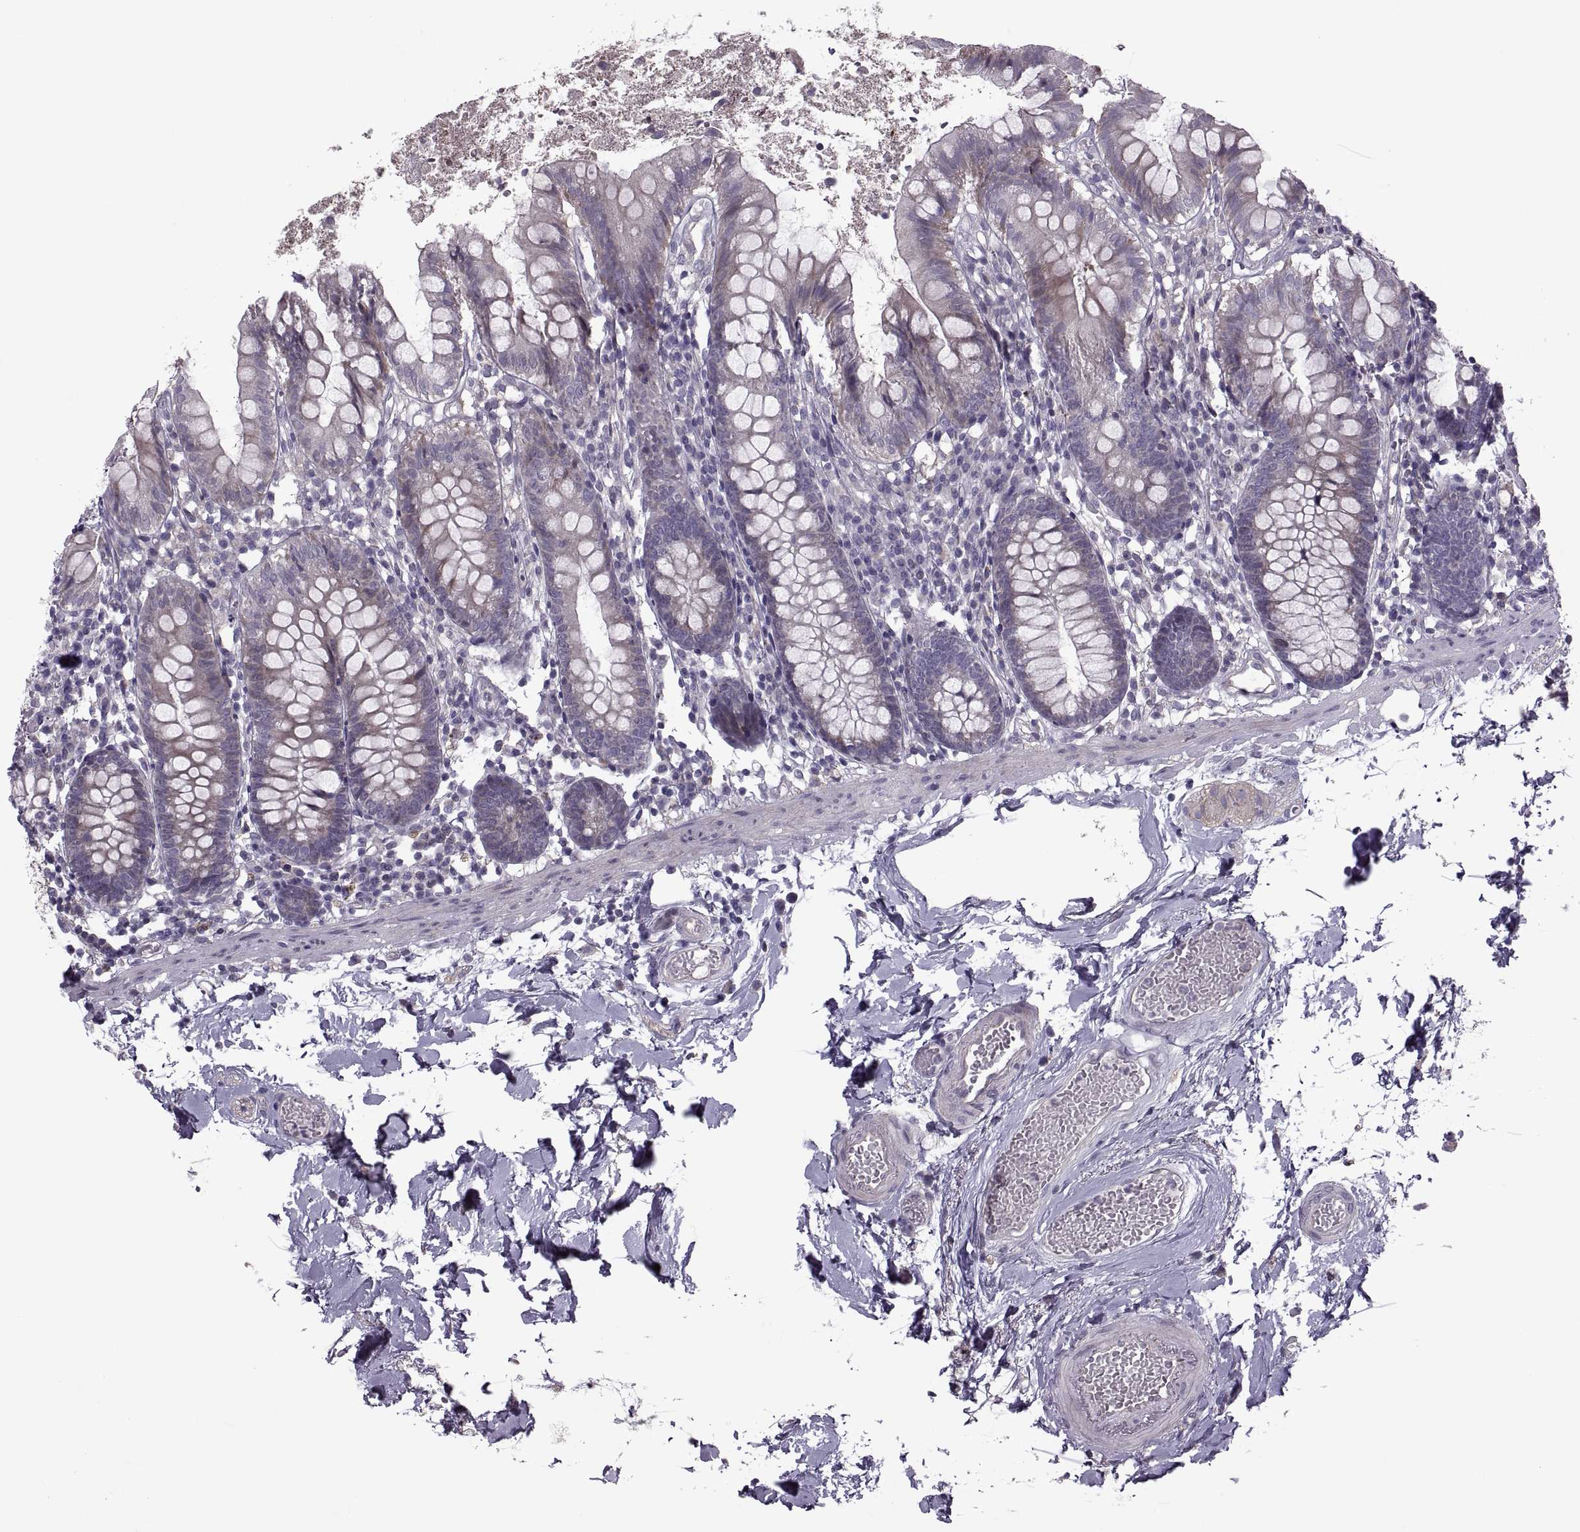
{"staining": {"intensity": "negative", "quantity": "none", "location": "none"}, "tissue": "small intestine", "cell_type": "Glandular cells", "image_type": "normal", "snomed": [{"axis": "morphology", "description": "Normal tissue, NOS"}, {"axis": "topography", "description": "Small intestine"}], "caption": "Immunohistochemistry (IHC) micrograph of benign small intestine: human small intestine stained with DAB (3,3'-diaminobenzidine) shows no significant protein staining in glandular cells. The staining was performed using DAB to visualize the protein expression in brown, while the nuclei were stained in blue with hematoxylin (Magnification: 20x).", "gene": "ODF3", "patient": {"sex": "female", "age": 90}}